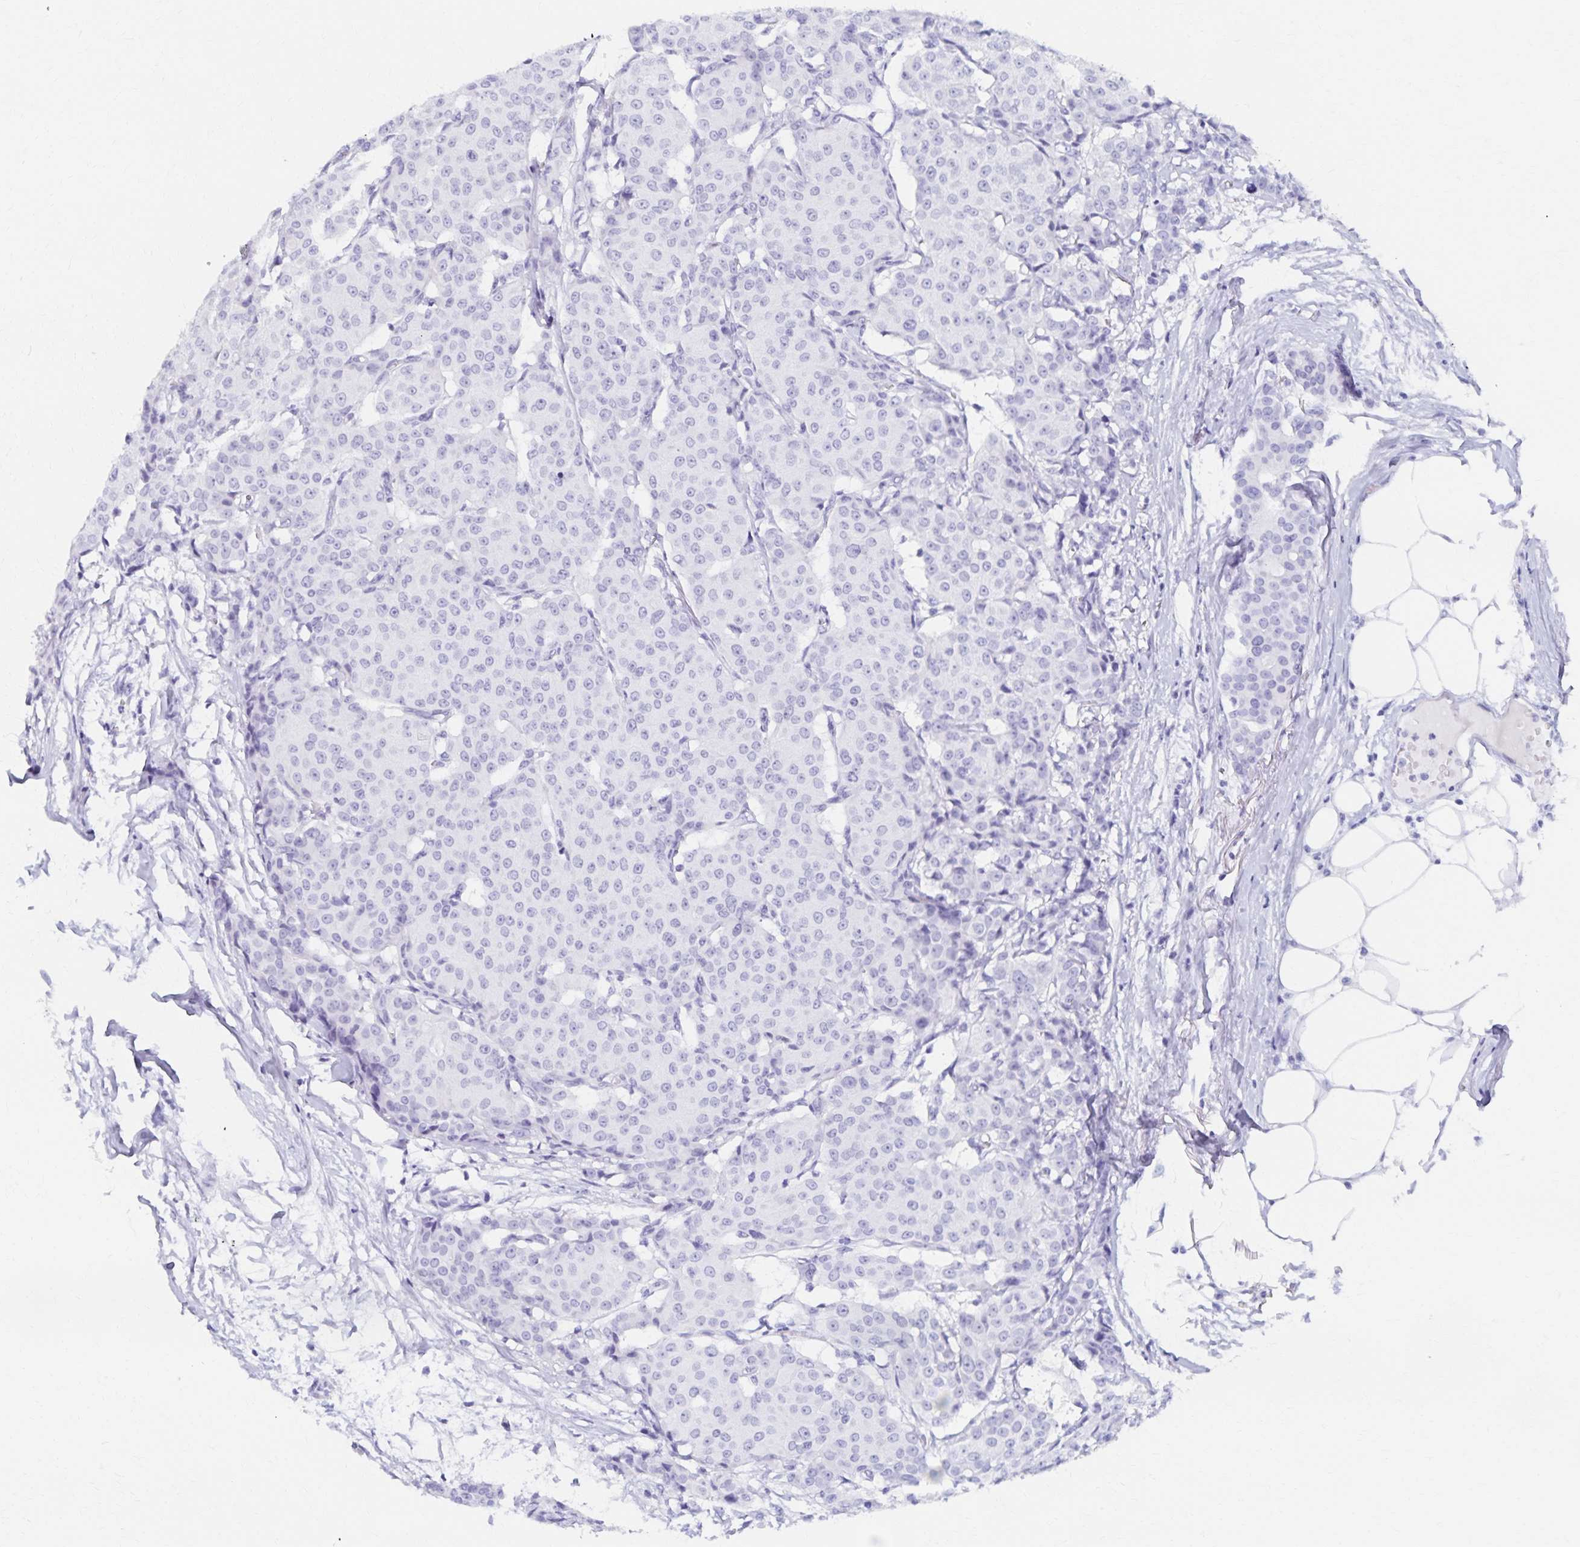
{"staining": {"intensity": "negative", "quantity": "none", "location": "none"}, "tissue": "breast cancer", "cell_type": "Tumor cells", "image_type": "cancer", "snomed": [{"axis": "morphology", "description": "Duct carcinoma"}, {"axis": "topography", "description": "Breast"}], "caption": "Protein analysis of breast intraductal carcinoma displays no significant positivity in tumor cells. (Brightfield microscopy of DAB (3,3'-diaminobenzidine) immunohistochemistry at high magnification).", "gene": "C2orf50", "patient": {"sex": "female", "age": 91}}